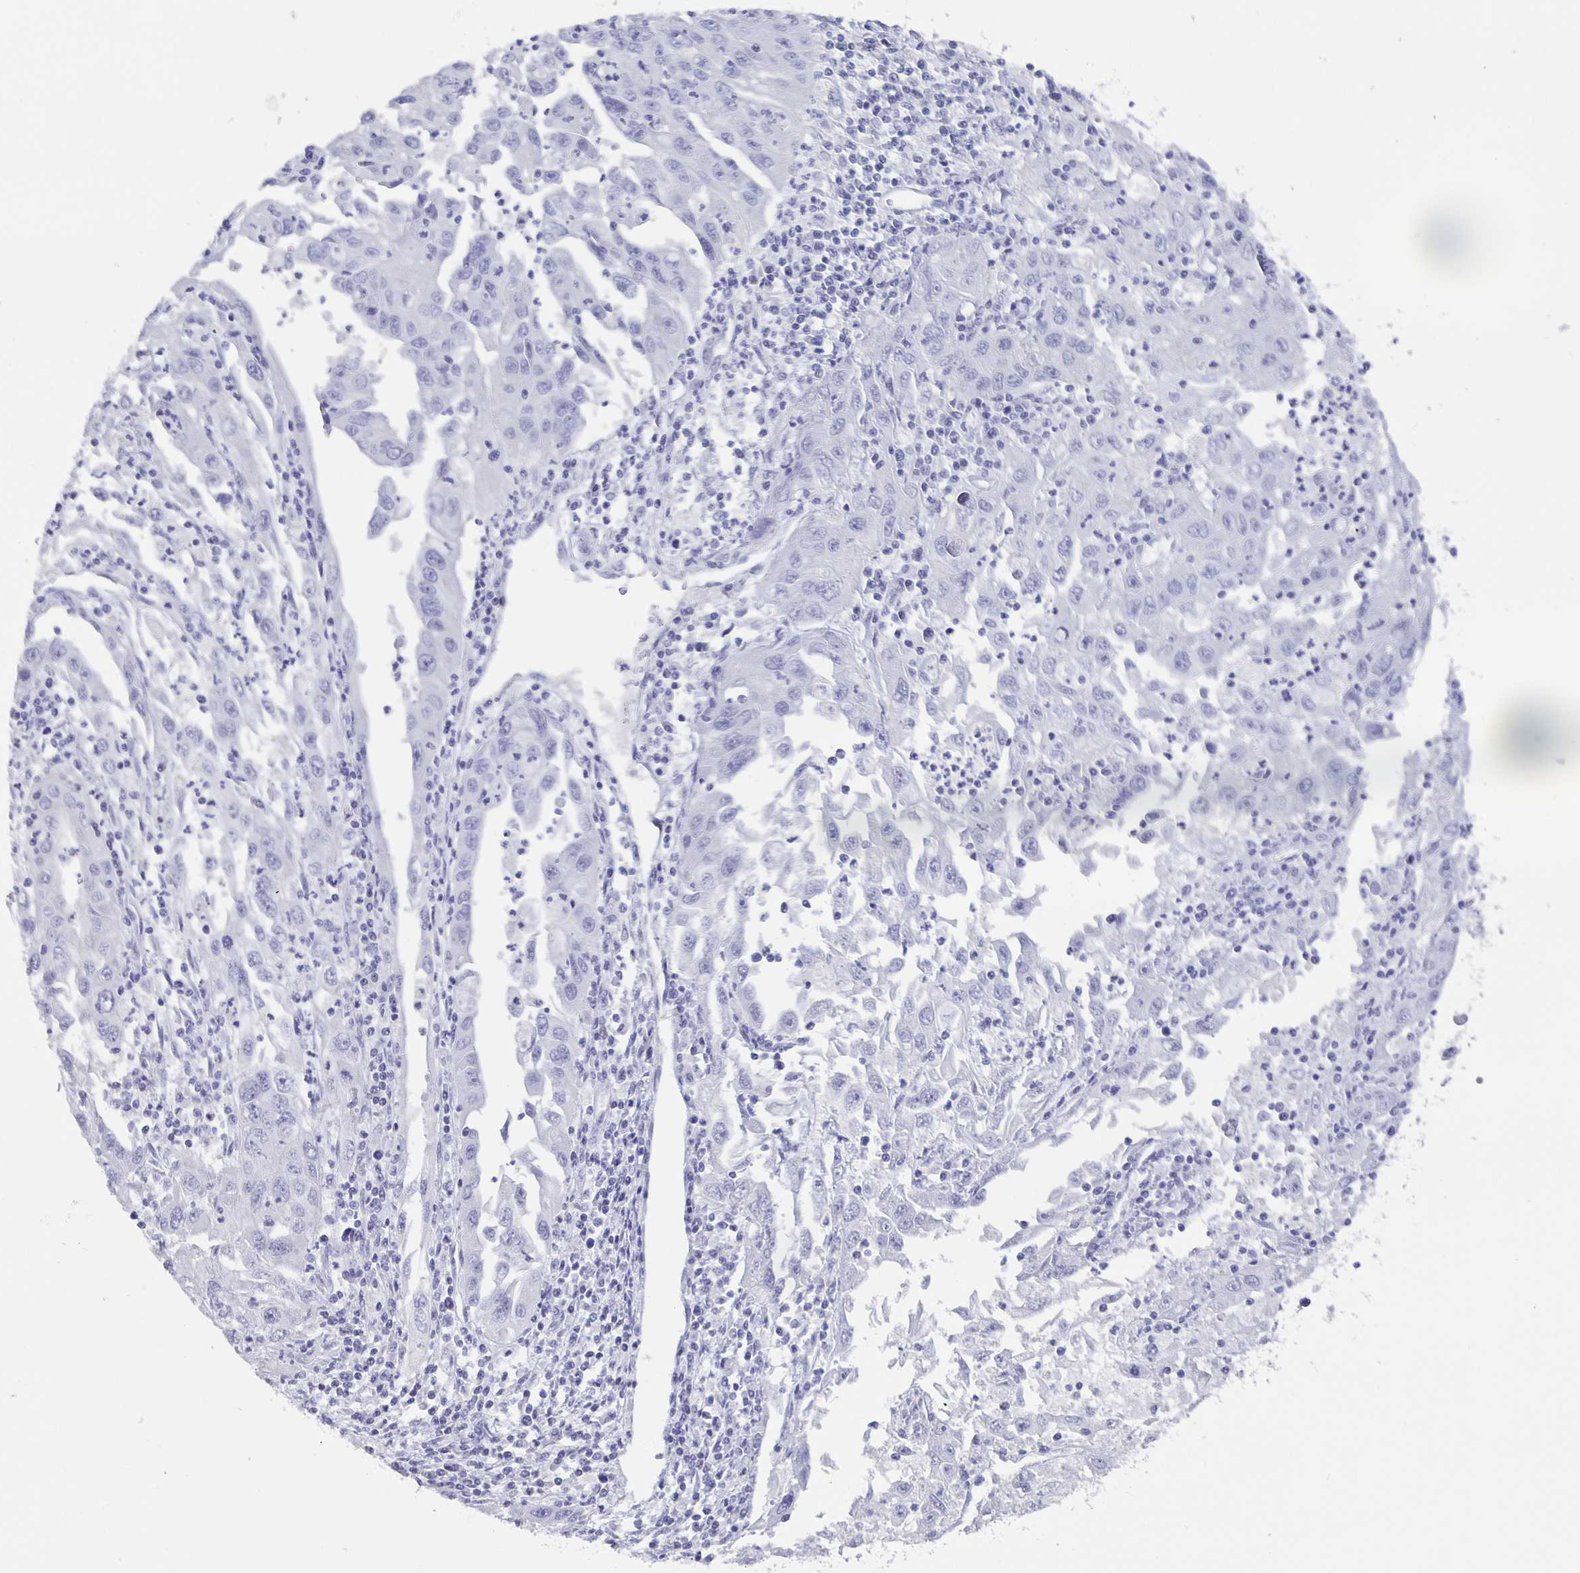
{"staining": {"intensity": "negative", "quantity": "none", "location": "none"}, "tissue": "endometrial cancer", "cell_type": "Tumor cells", "image_type": "cancer", "snomed": [{"axis": "morphology", "description": "Adenocarcinoma, NOS"}, {"axis": "topography", "description": "Uterus"}], "caption": "The IHC micrograph has no significant positivity in tumor cells of endometrial adenocarcinoma tissue.", "gene": "OLIG2", "patient": {"sex": "female", "age": 62}}